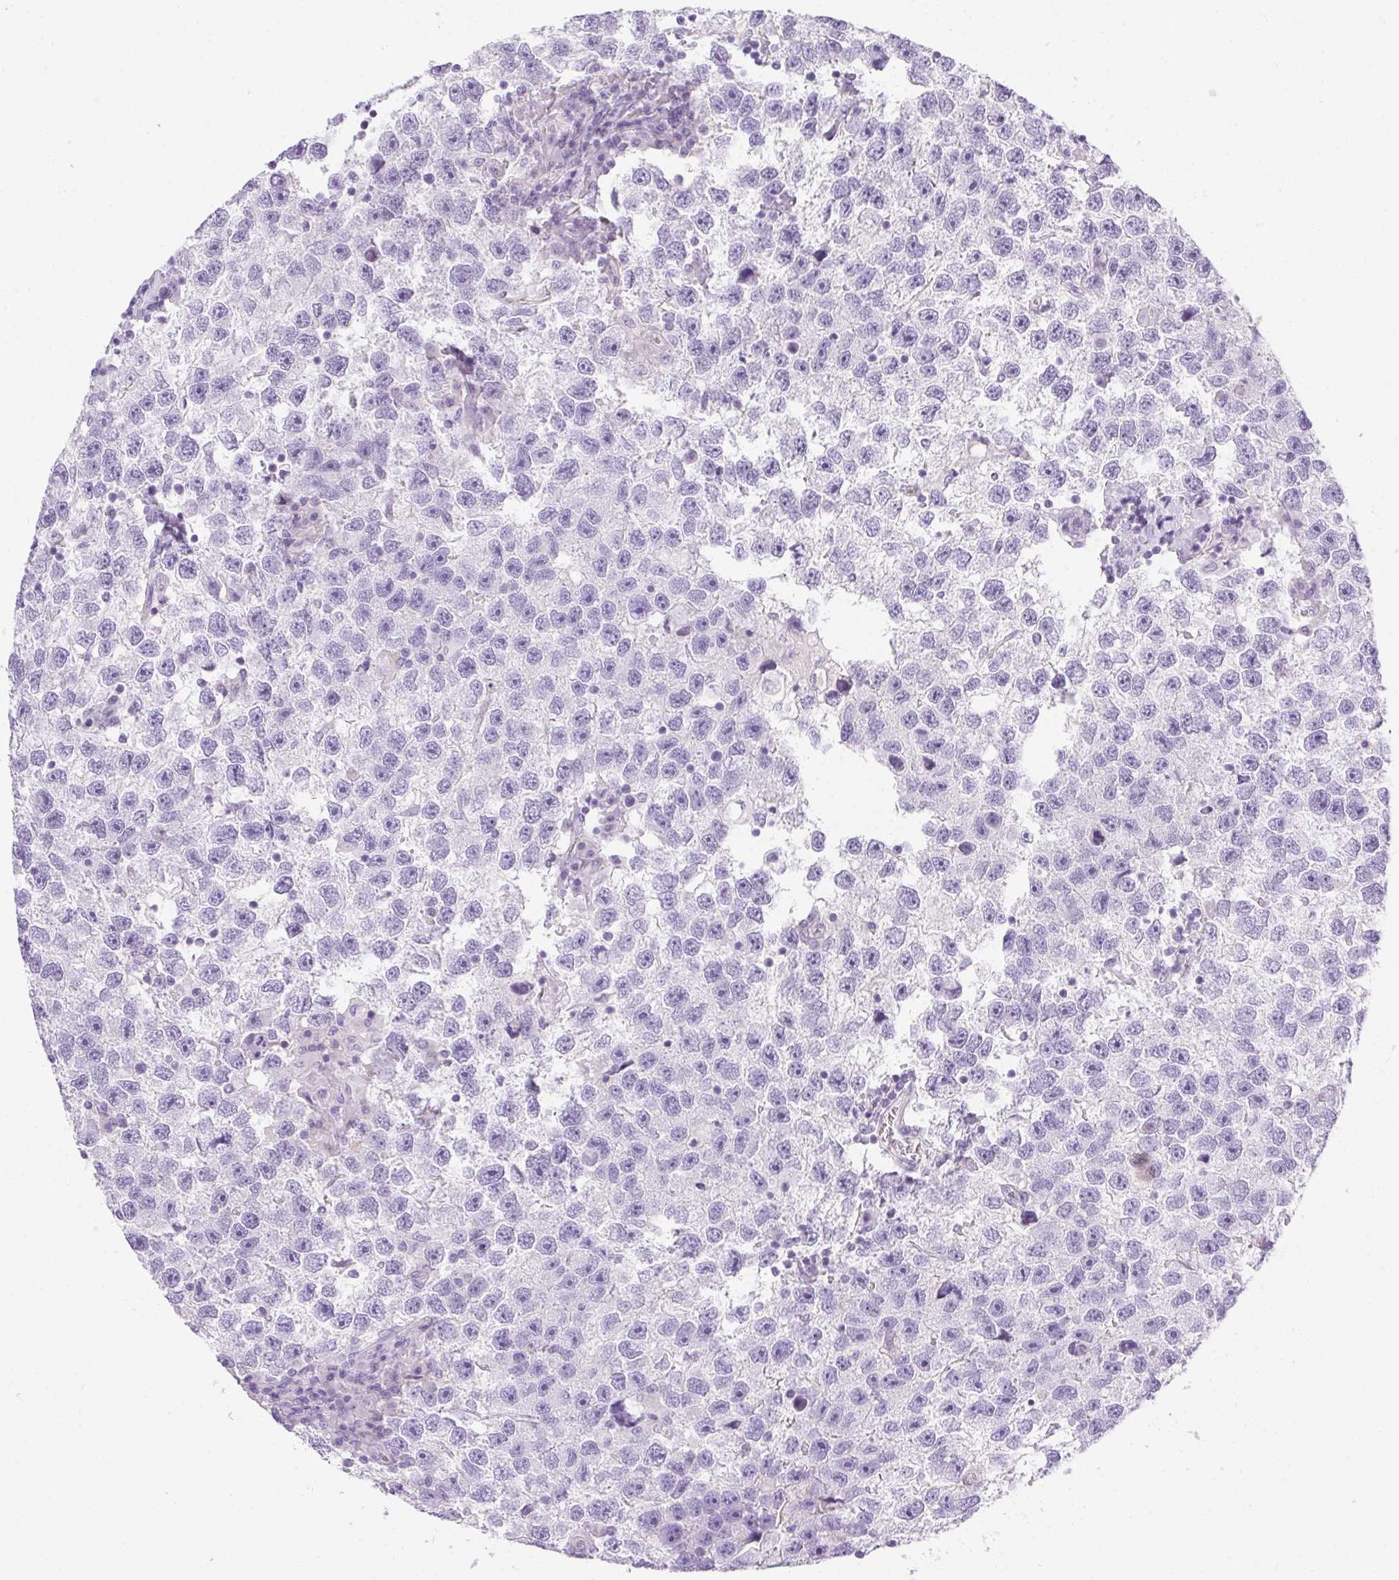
{"staining": {"intensity": "negative", "quantity": "none", "location": "none"}, "tissue": "testis cancer", "cell_type": "Tumor cells", "image_type": "cancer", "snomed": [{"axis": "morphology", "description": "Seminoma, NOS"}, {"axis": "topography", "description": "Testis"}], "caption": "There is no significant positivity in tumor cells of testis cancer.", "gene": "PLPPR3", "patient": {"sex": "male", "age": 26}}